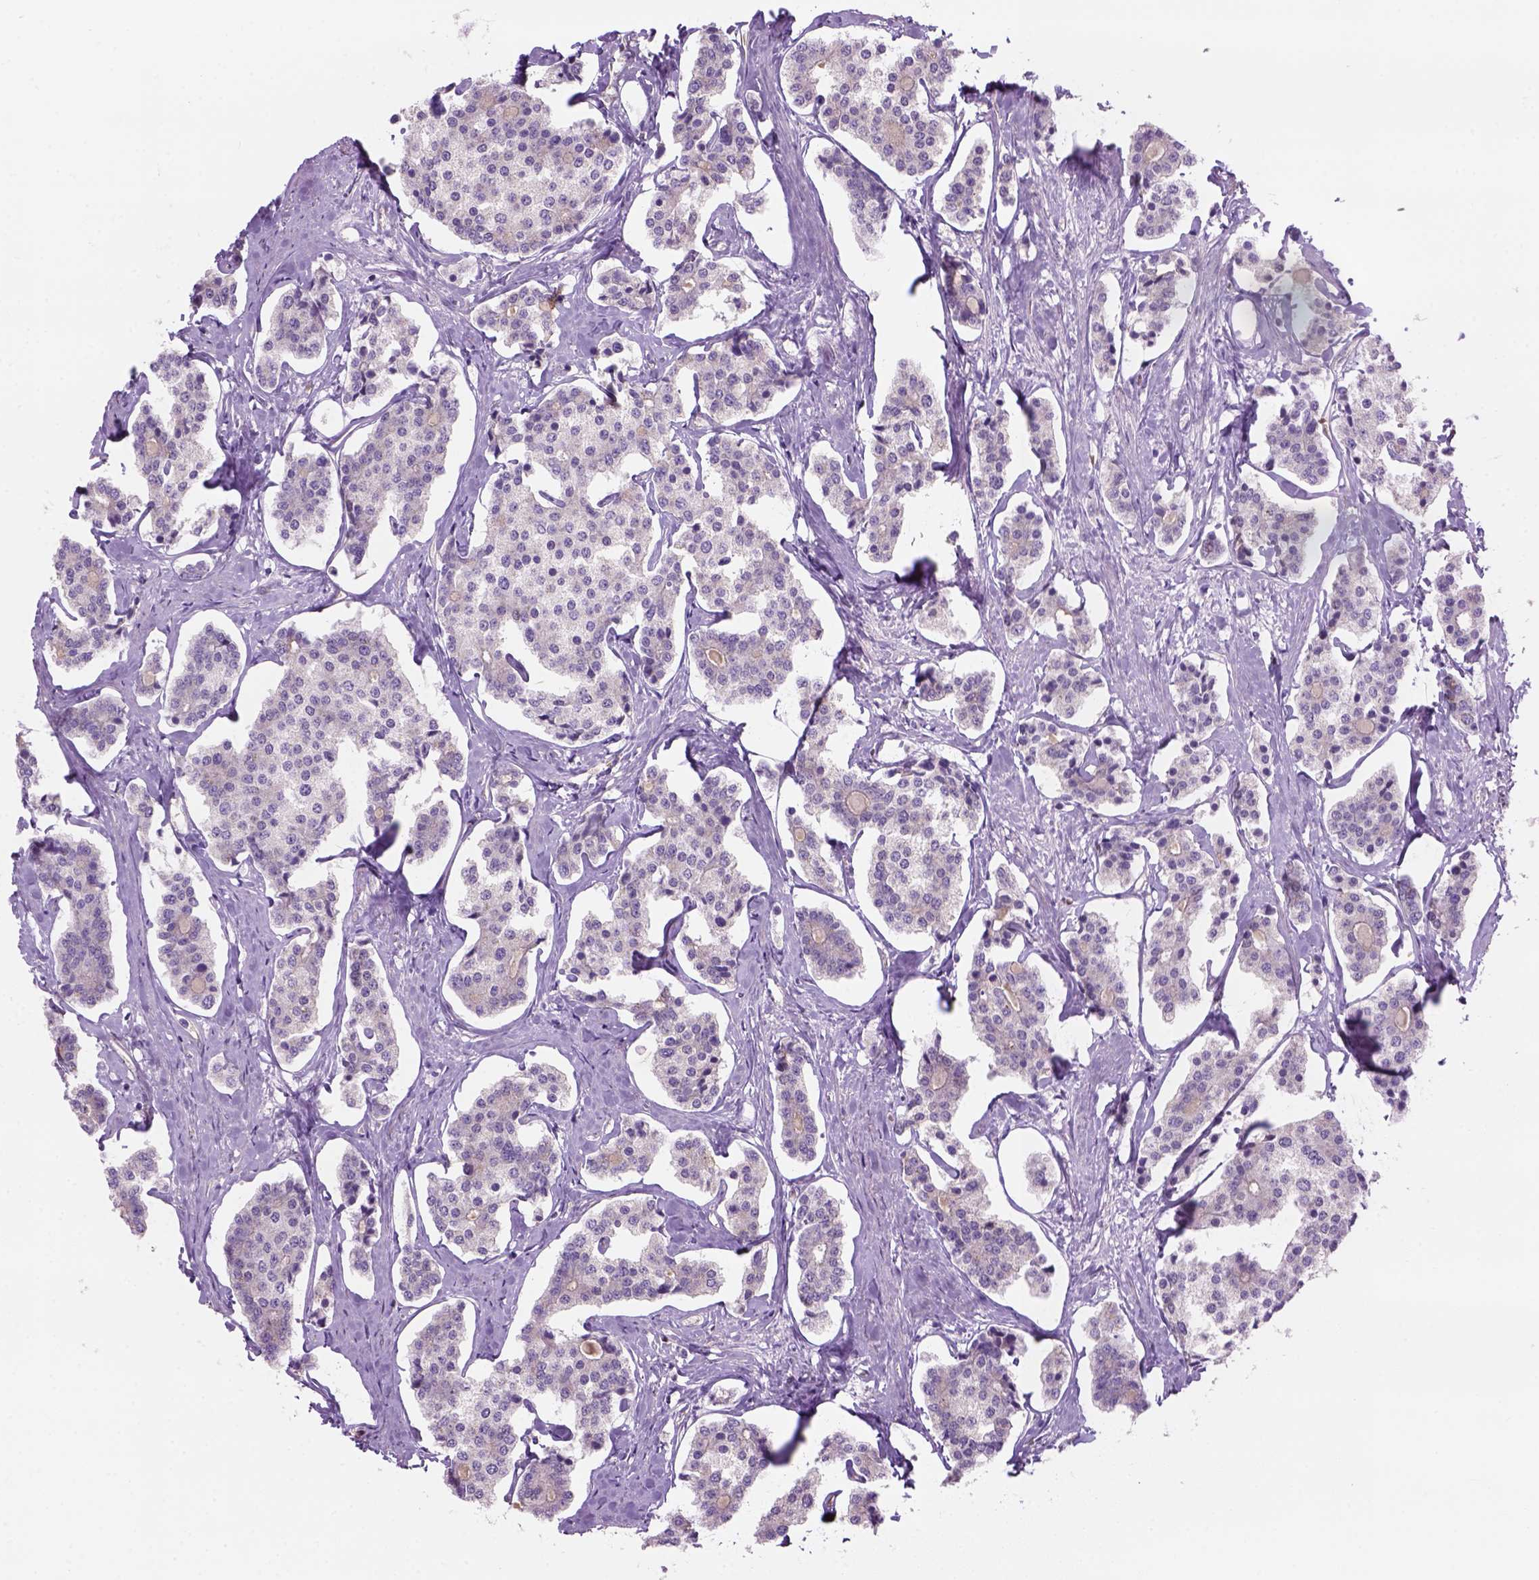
{"staining": {"intensity": "negative", "quantity": "none", "location": "none"}, "tissue": "carcinoid", "cell_type": "Tumor cells", "image_type": "cancer", "snomed": [{"axis": "morphology", "description": "Carcinoid, malignant, NOS"}, {"axis": "topography", "description": "Small intestine"}], "caption": "Tumor cells show no significant positivity in carcinoid. Brightfield microscopy of immunohistochemistry stained with DAB (brown) and hematoxylin (blue), captured at high magnification.", "gene": "CD84", "patient": {"sex": "female", "age": 65}}